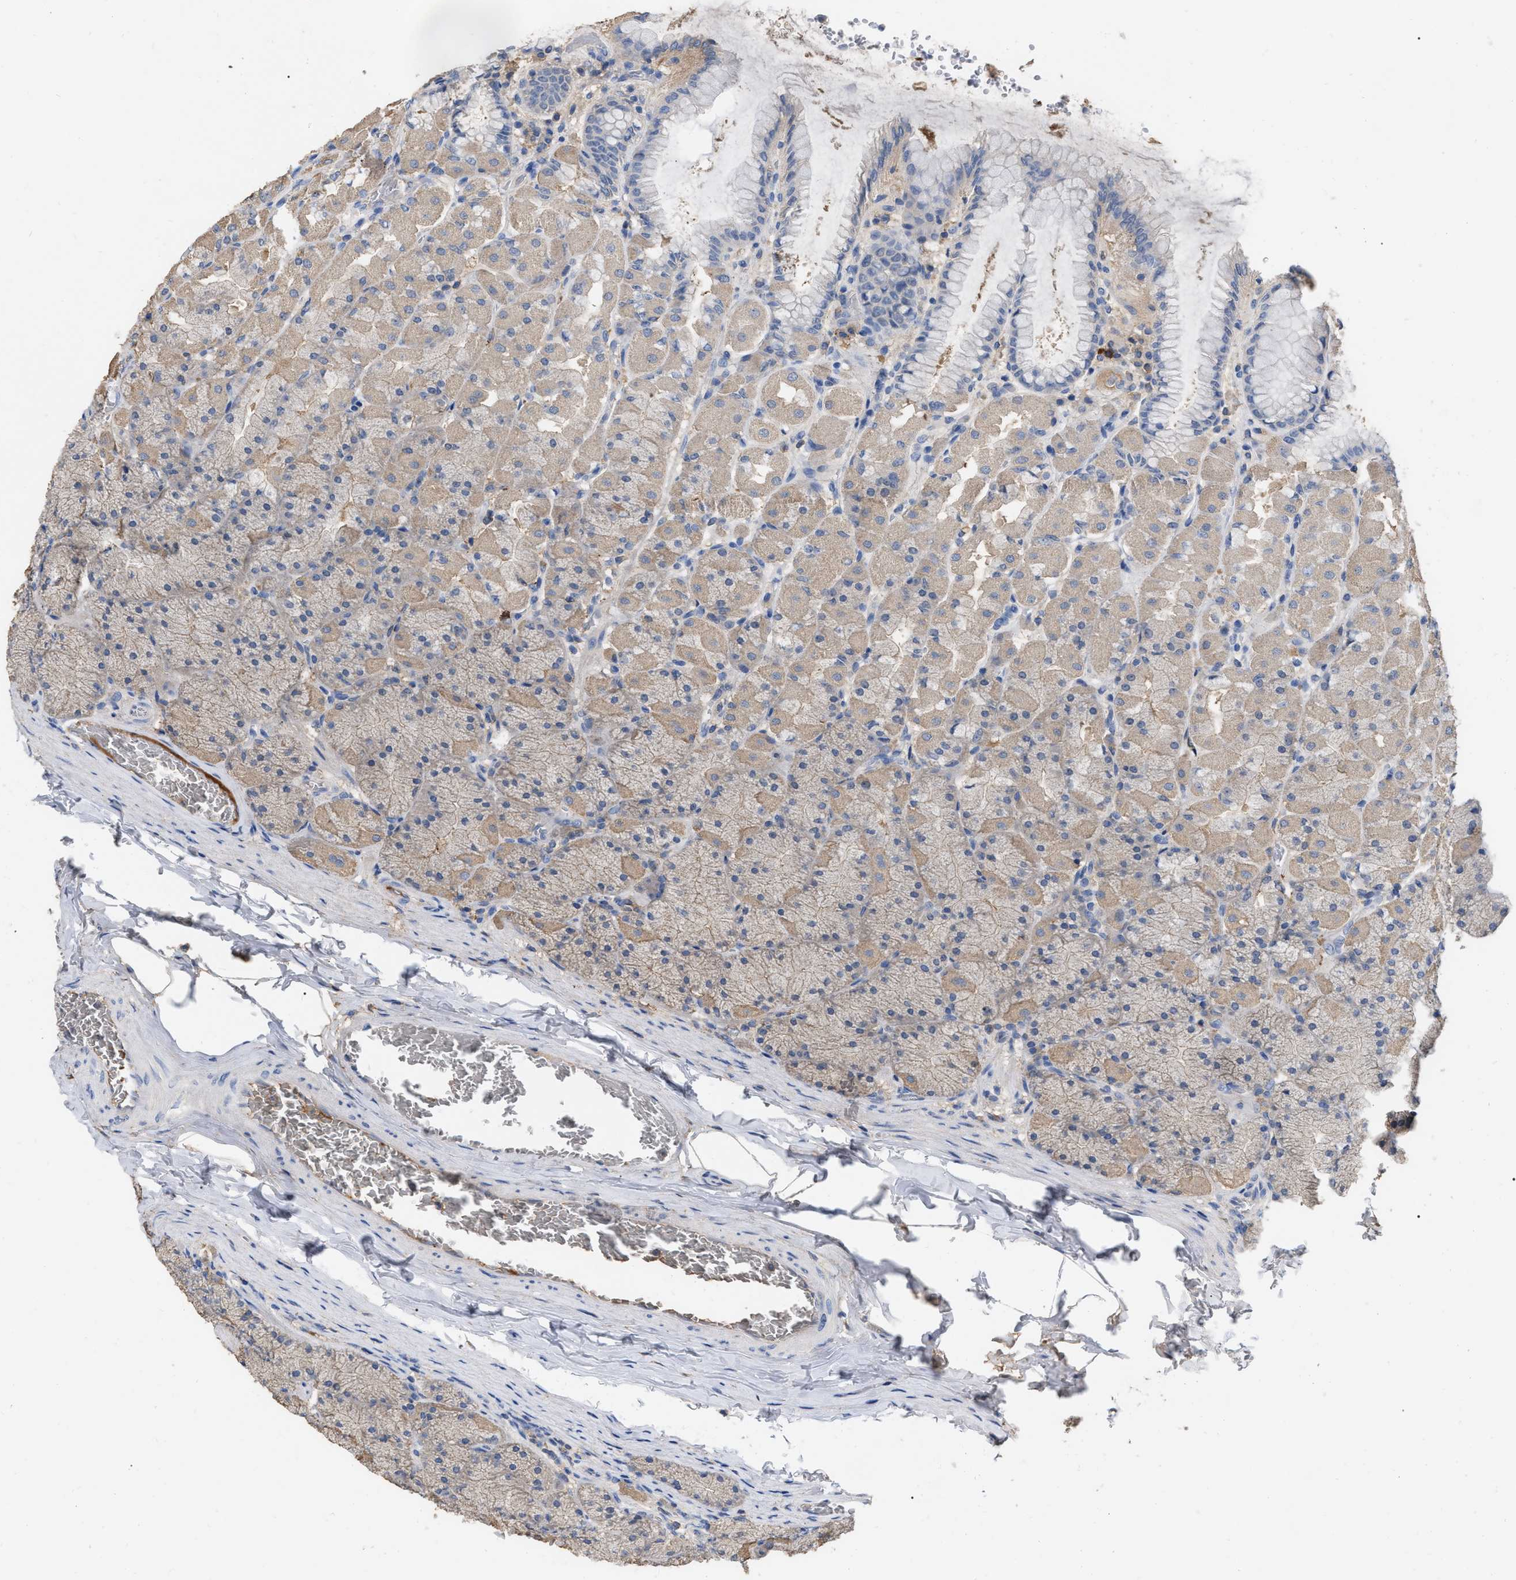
{"staining": {"intensity": "weak", "quantity": ">75%", "location": "cytoplasmic/membranous"}, "tissue": "stomach", "cell_type": "Glandular cells", "image_type": "normal", "snomed": [{"axis": "morphology", "description": "Normal tissue, NOS"}, {"axis": "topography", "description": "Stomach, upper"}], "caption": "An image of stomach stained for a protein demonstrates weak cytoplasmic/membranous brown staining in glandular cells.", "gene": "GPR179", "patient": {"sex": "female", "age": 56}}